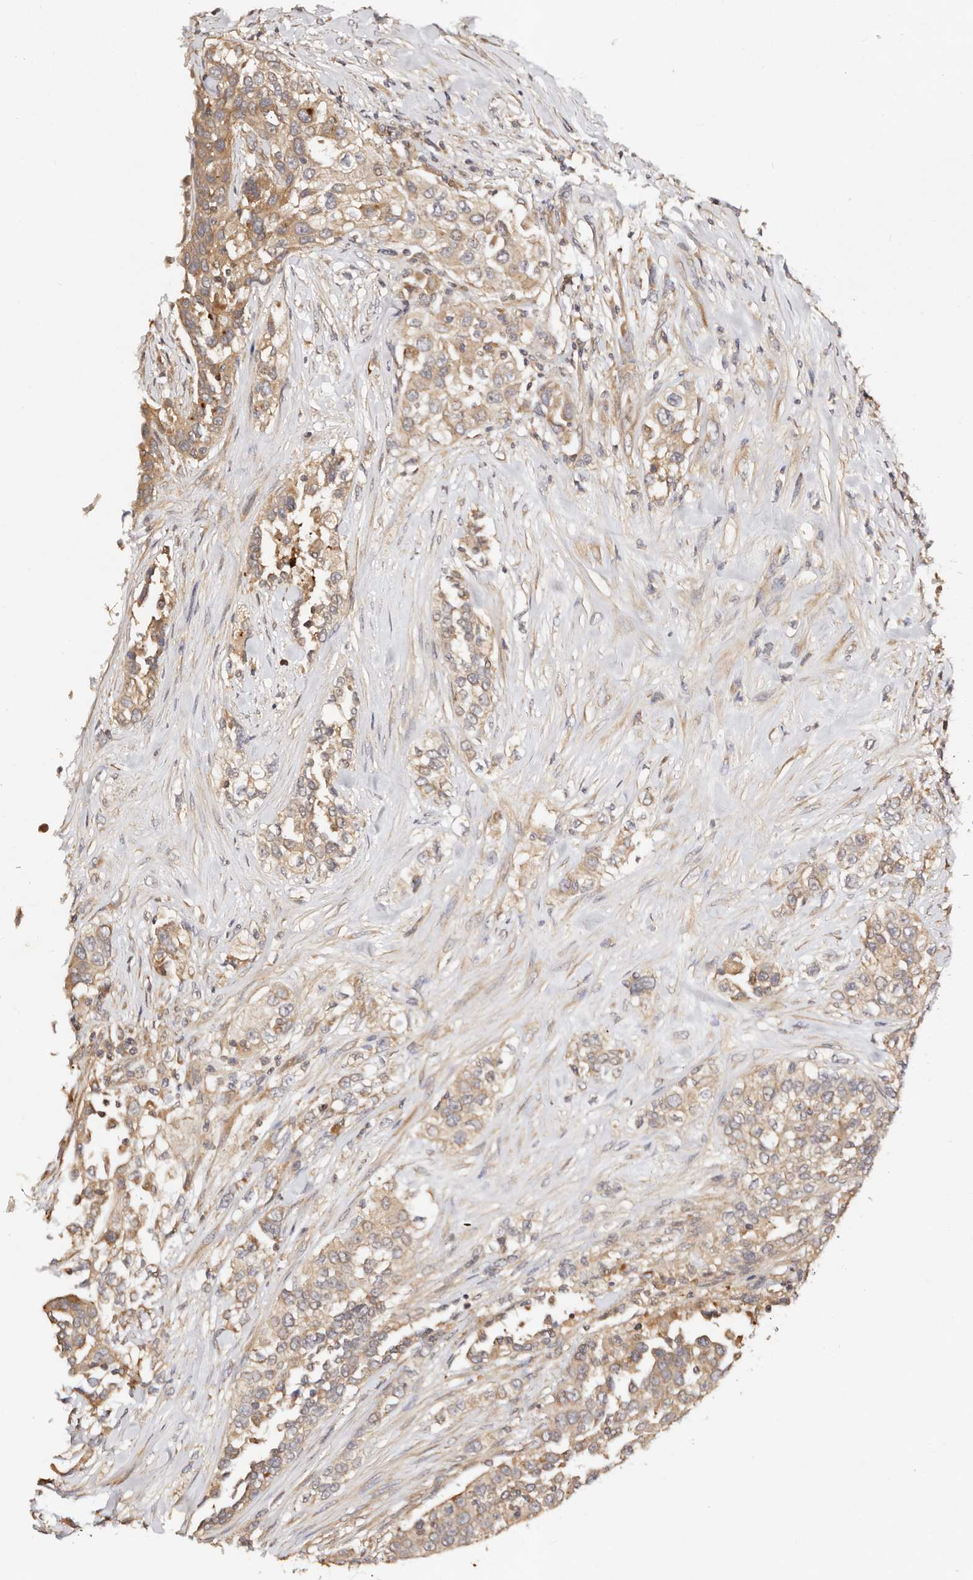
{"staining": {"intensity": "moderate", "quantity": ">75%", "location": "cytoplasmic/membranous"}, "tissue": "urothelial cancer", "cell_type": "Tumor cells", "image_type": "cancer", "snomed": [{"axis": "morphology", "description": "Urothelial carcinoma, High grade"}, {"axis": "topography", "description": "Urinary bladder"}], "caption": "IHC staining of urothelial cancer, which exhibits medium levels of moderate cytoplasmic/membranous expression in approximately >75% of tumor cells indicating moderate cytoplasmic/membranous protein expression. The staining was performed using DAB (3,3'-diaminobenzidine) (brown) for protein detection and nuclei were counterstained in hematoxylin (blue).", "gene": "DENND11", "patient": {"sex": "female", "age": 80}}